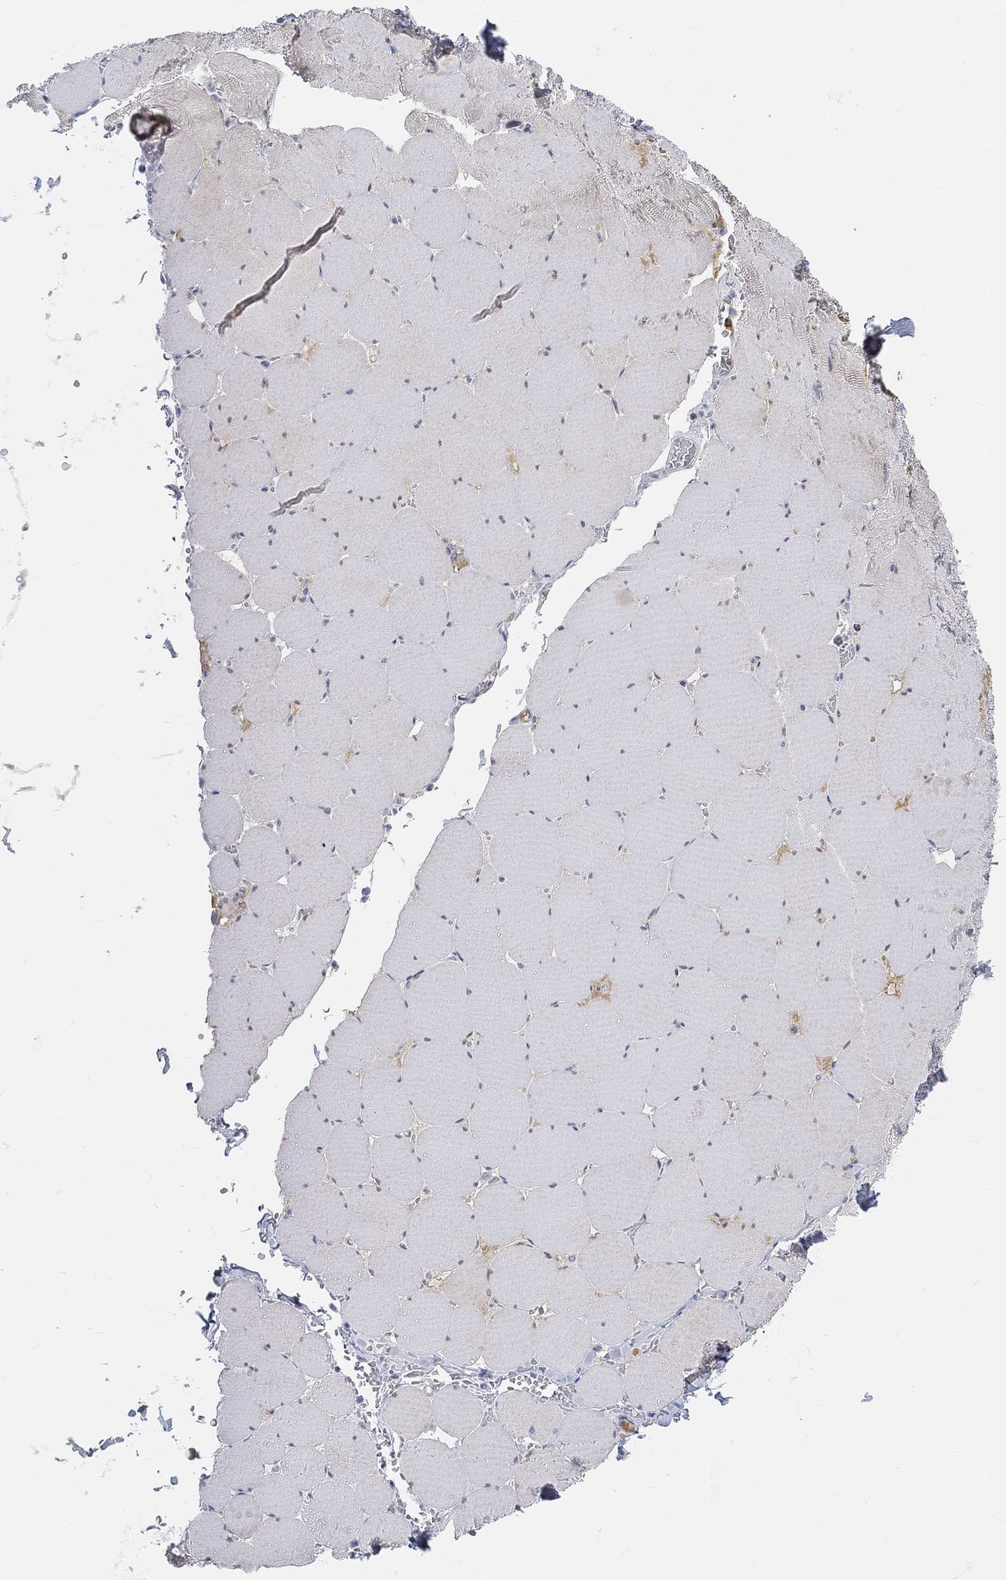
{"staining": {"intensity": "weak", "quantity": "25%-75%", "location": "cytoplasmic/membranous"}, "tissue": "skeletal muscle", "cell_type": "Myocytes", "image_type": "normal", "snomed": [{"axis": "morphology", "description": "Normal tissue, NOS"}, {"axis": "morphology", "description": "Malignant melanoma, Metastatic site"}, {"axis": "topography", "description": "Skeletal muscle"}], "caption": "Immunohistochemistry (IHC) image of unremarkable human skeletal muscle stained for a protein (brown), which reveals low levels of weak cytoplasmic/membranous positivity in approximately 25%-75% of myocytes.", "gene": "SNTG2", "patient": {"sex": "male", "age": 50}}